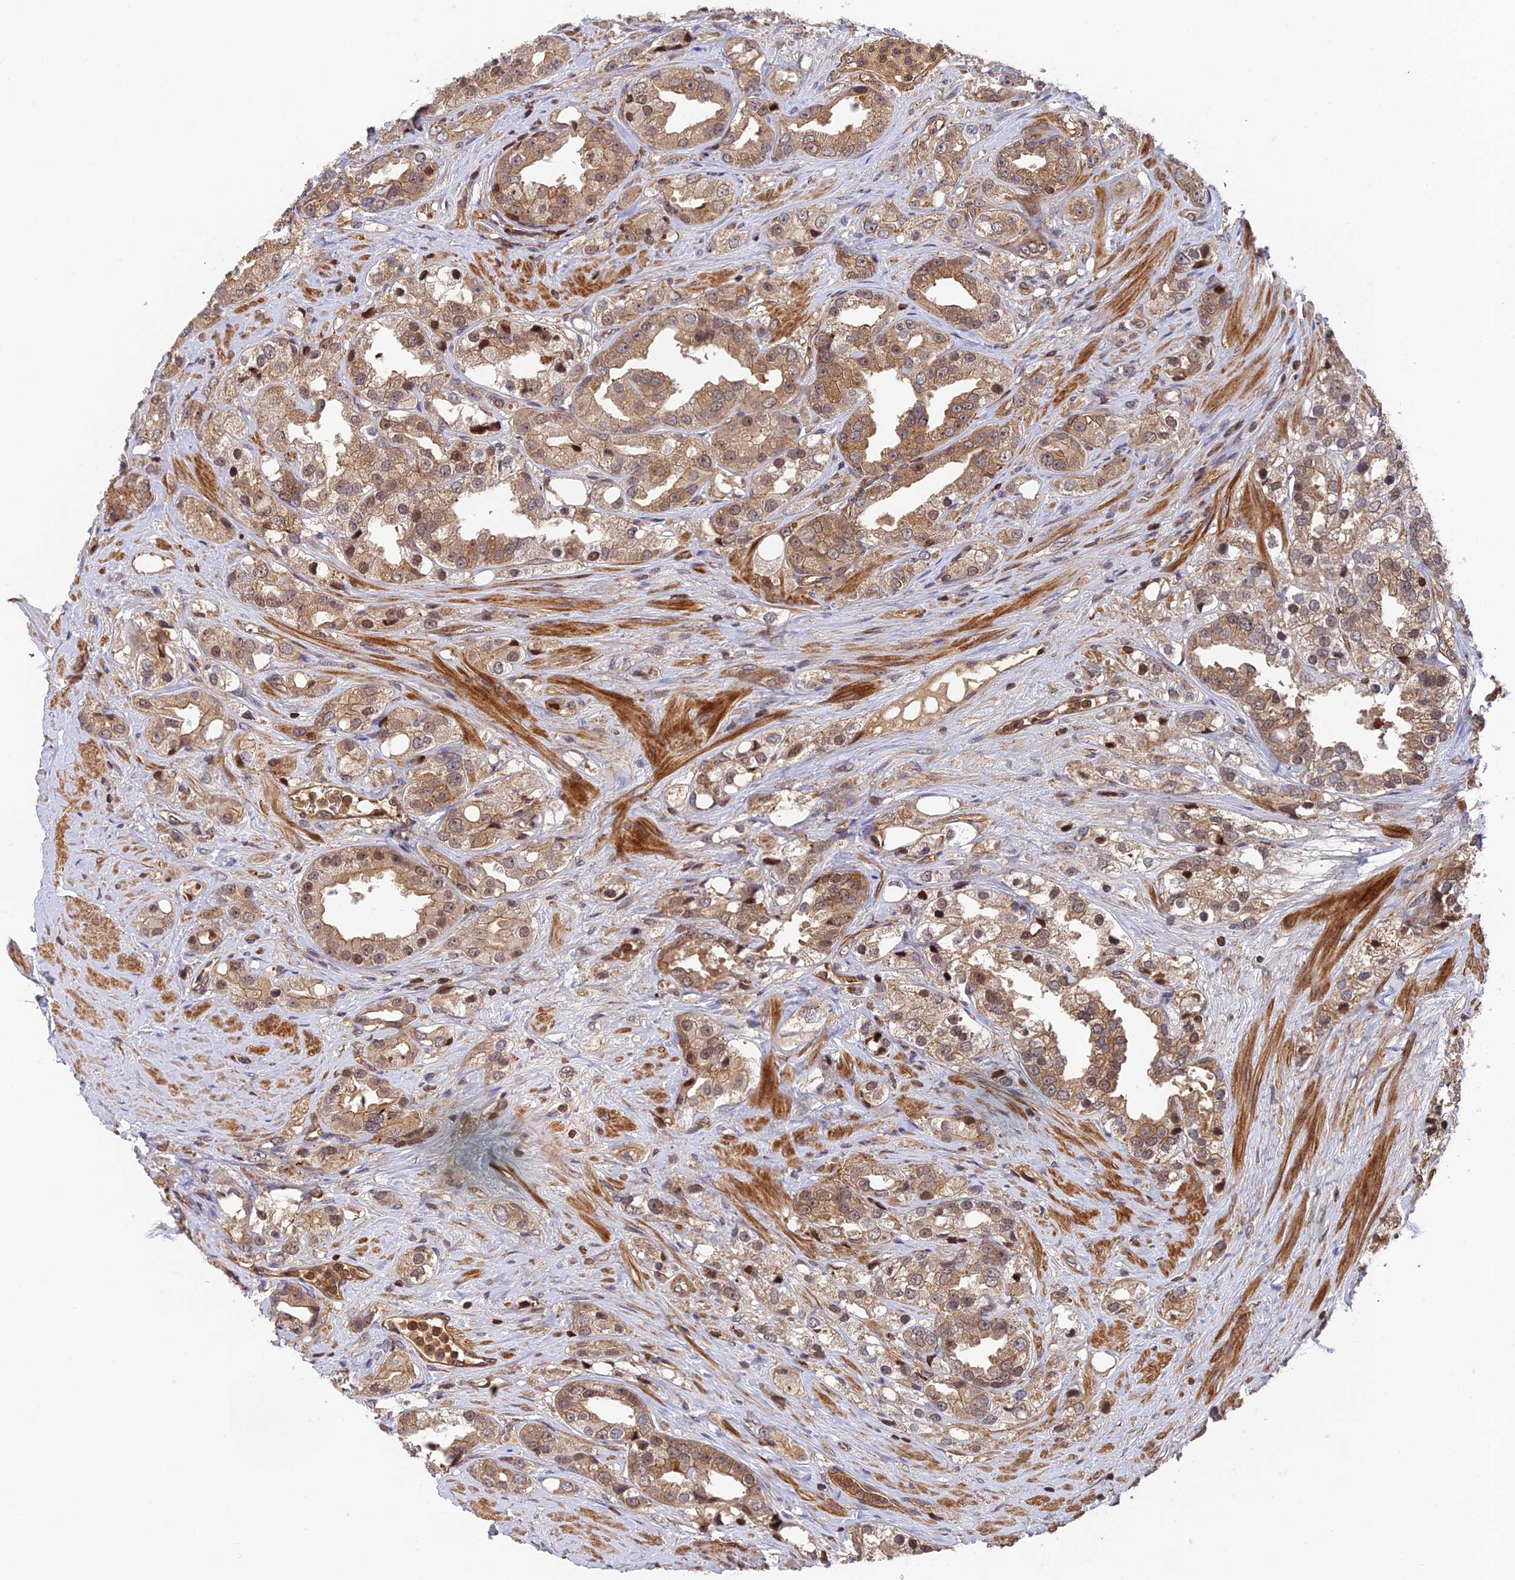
{"staining": {"intensity": "moderate", "quantity": ">75%", "location": "cytoplasmic/membranous"}, "tissue": "prostate cancer", "cell_type": "Tumor cells", "image_type": "cancer", "snomed": [{"axis": "morphology", "description": "Adenocarcinoma, NOS"}, {"axis": "topography", "description": "Prostate"}], "caption": "A medium amount of moderate cytoplasmic/membranous positivity is seen in about >75% of tumor cells in prostate cancer (adenocarcinoma) tissue. (IHC, brightfield microscopy, high magnification).", "gene": "OSBPL1A", "patient": {"sex": "male", "age": 79}}